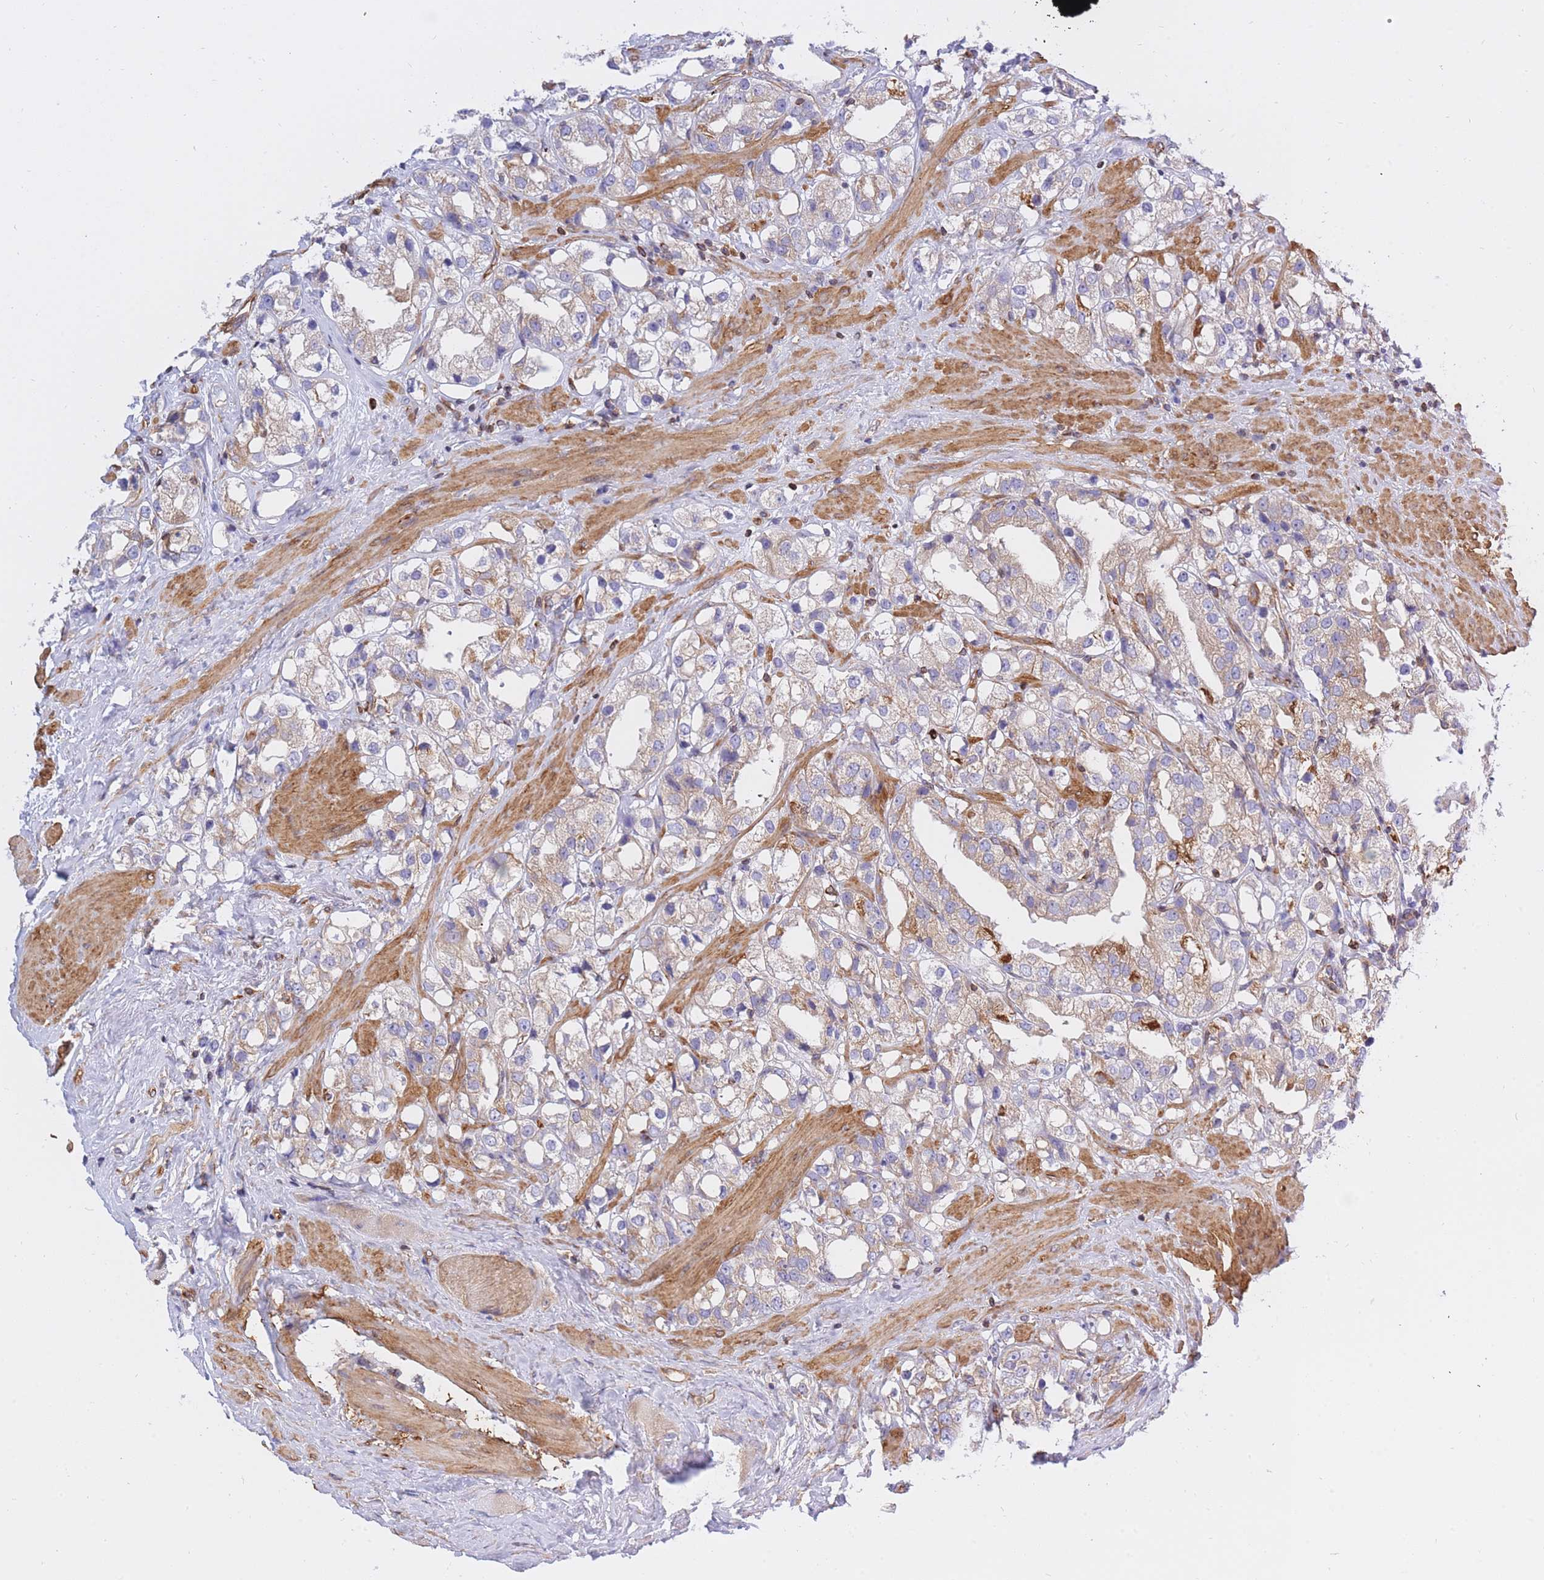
{"staining": {"intensity": "weak", "quantity": "25%-75%", "location": "cytoplasmic/membranous"}, "tissue": "prostate cancer", "cell_type": "Tumor cells", "image_type": "cancer", "snomed": [{"axis": "morphology", "description": "Adenocarcinoma, NOS"}, {"axis": "topography", "description": "Prostate"}], "caption": "A brown stain shows weak cytoplasmic/membranous staining of a protein in adenocarcinoma (prostate) tumor cells. Nuclei are stained in blue.", "gene": "REM1", "patient": {"sex": "male", "age": 79}}